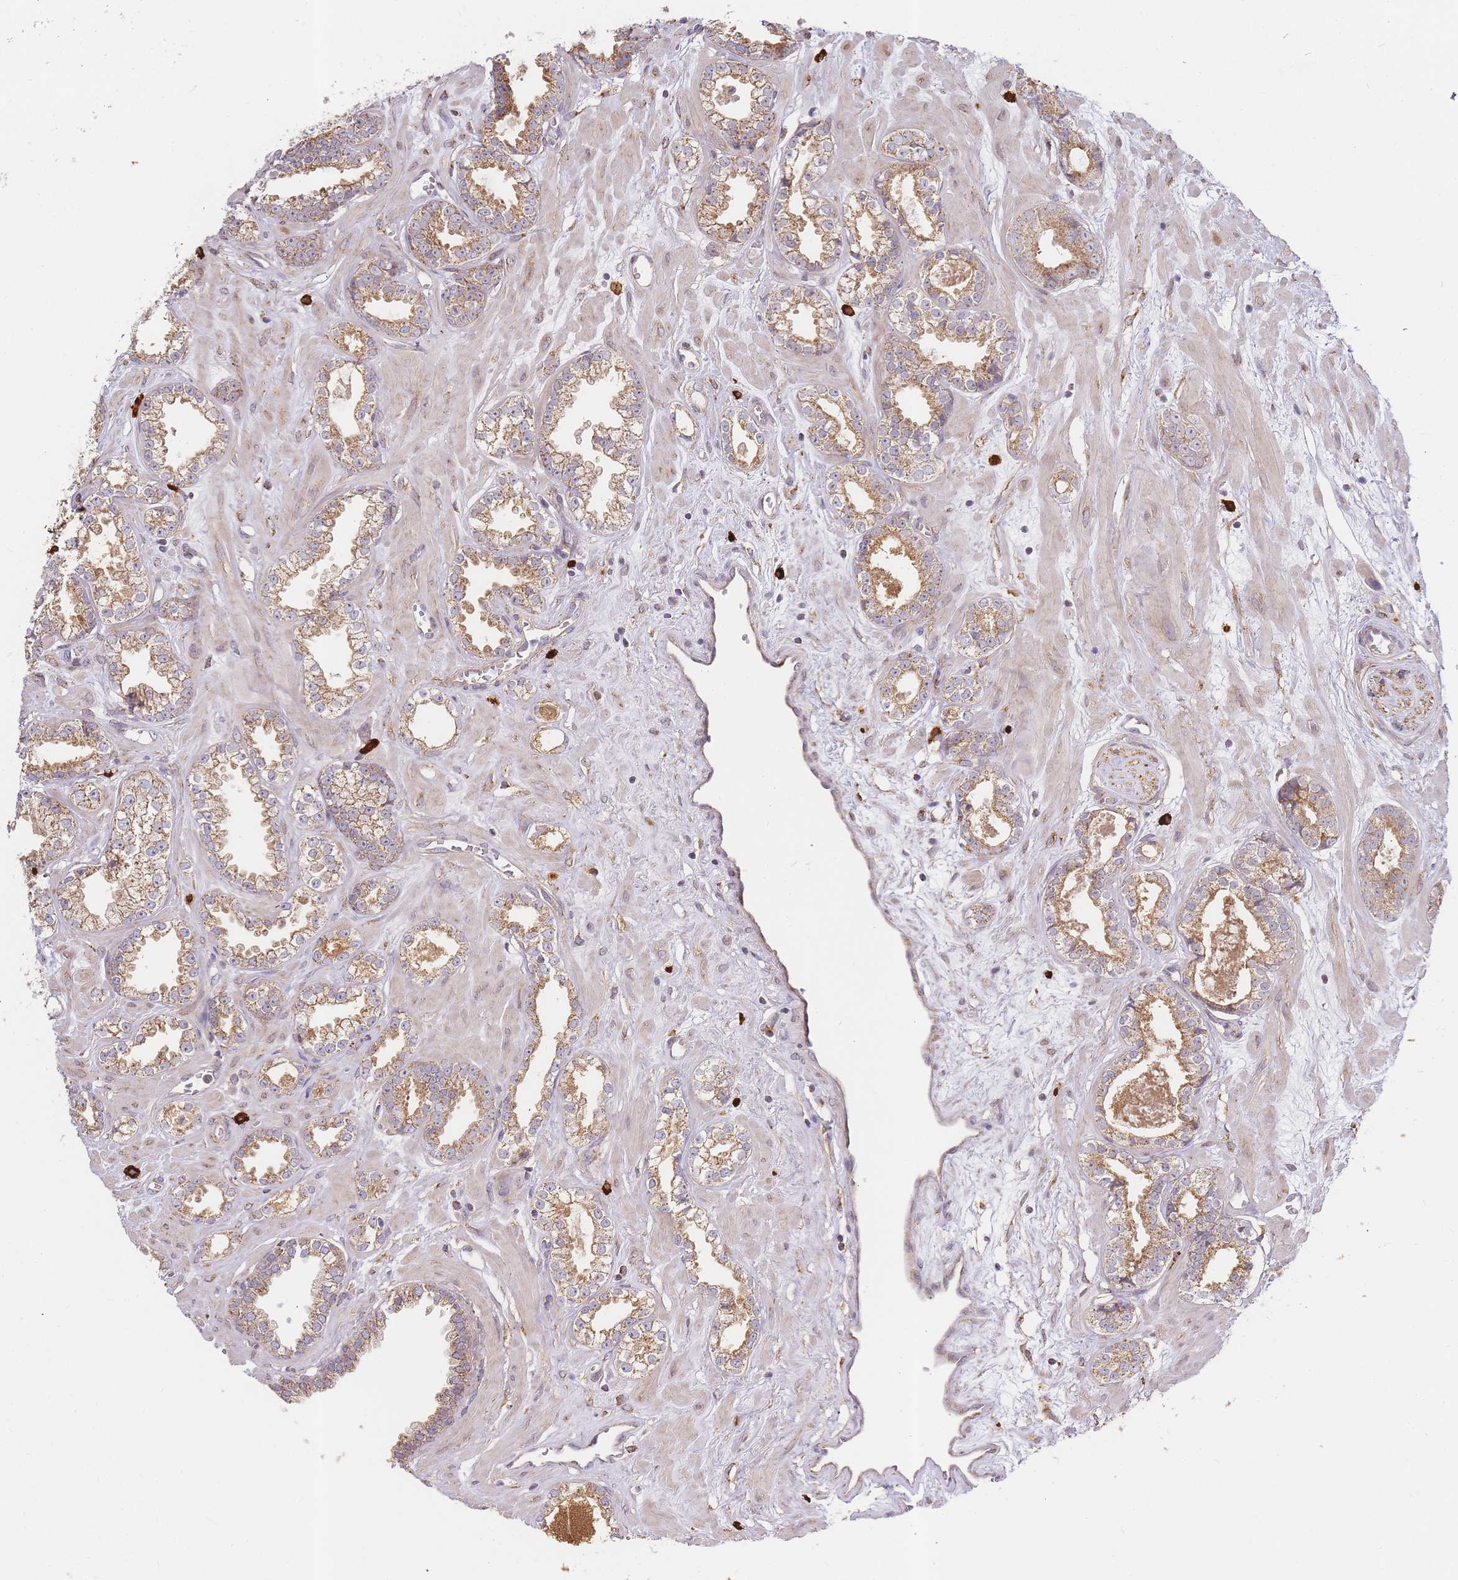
{"staining": {"intensity": "moderate", "quantity": ">75%", "location": "cytoplasmic/membranous"}, "tissue": "prostate cancer", "cell_type": "Tumor cells", "image_type": "cancer", "snomed": [{"axis": "morphology", "description": "Adenocarcinoma, Low grade"}, {"axis": "topography", "description": "Prostate"}], "caption": "Immunohistochemistry of human prostate low-grade adenocarcinoma displays medium levels of moderate cytoplasmic/membranous expression in about >75% of tumor cells. The protein of interest is stained brown, and the nuclei are stained in blue (DAB (3,3'-diaminobenzidine) IHC with brightfield microscopy, high magnification).", "gene": "ADCY9", "patient": {"sex": "male", "age": 60}}